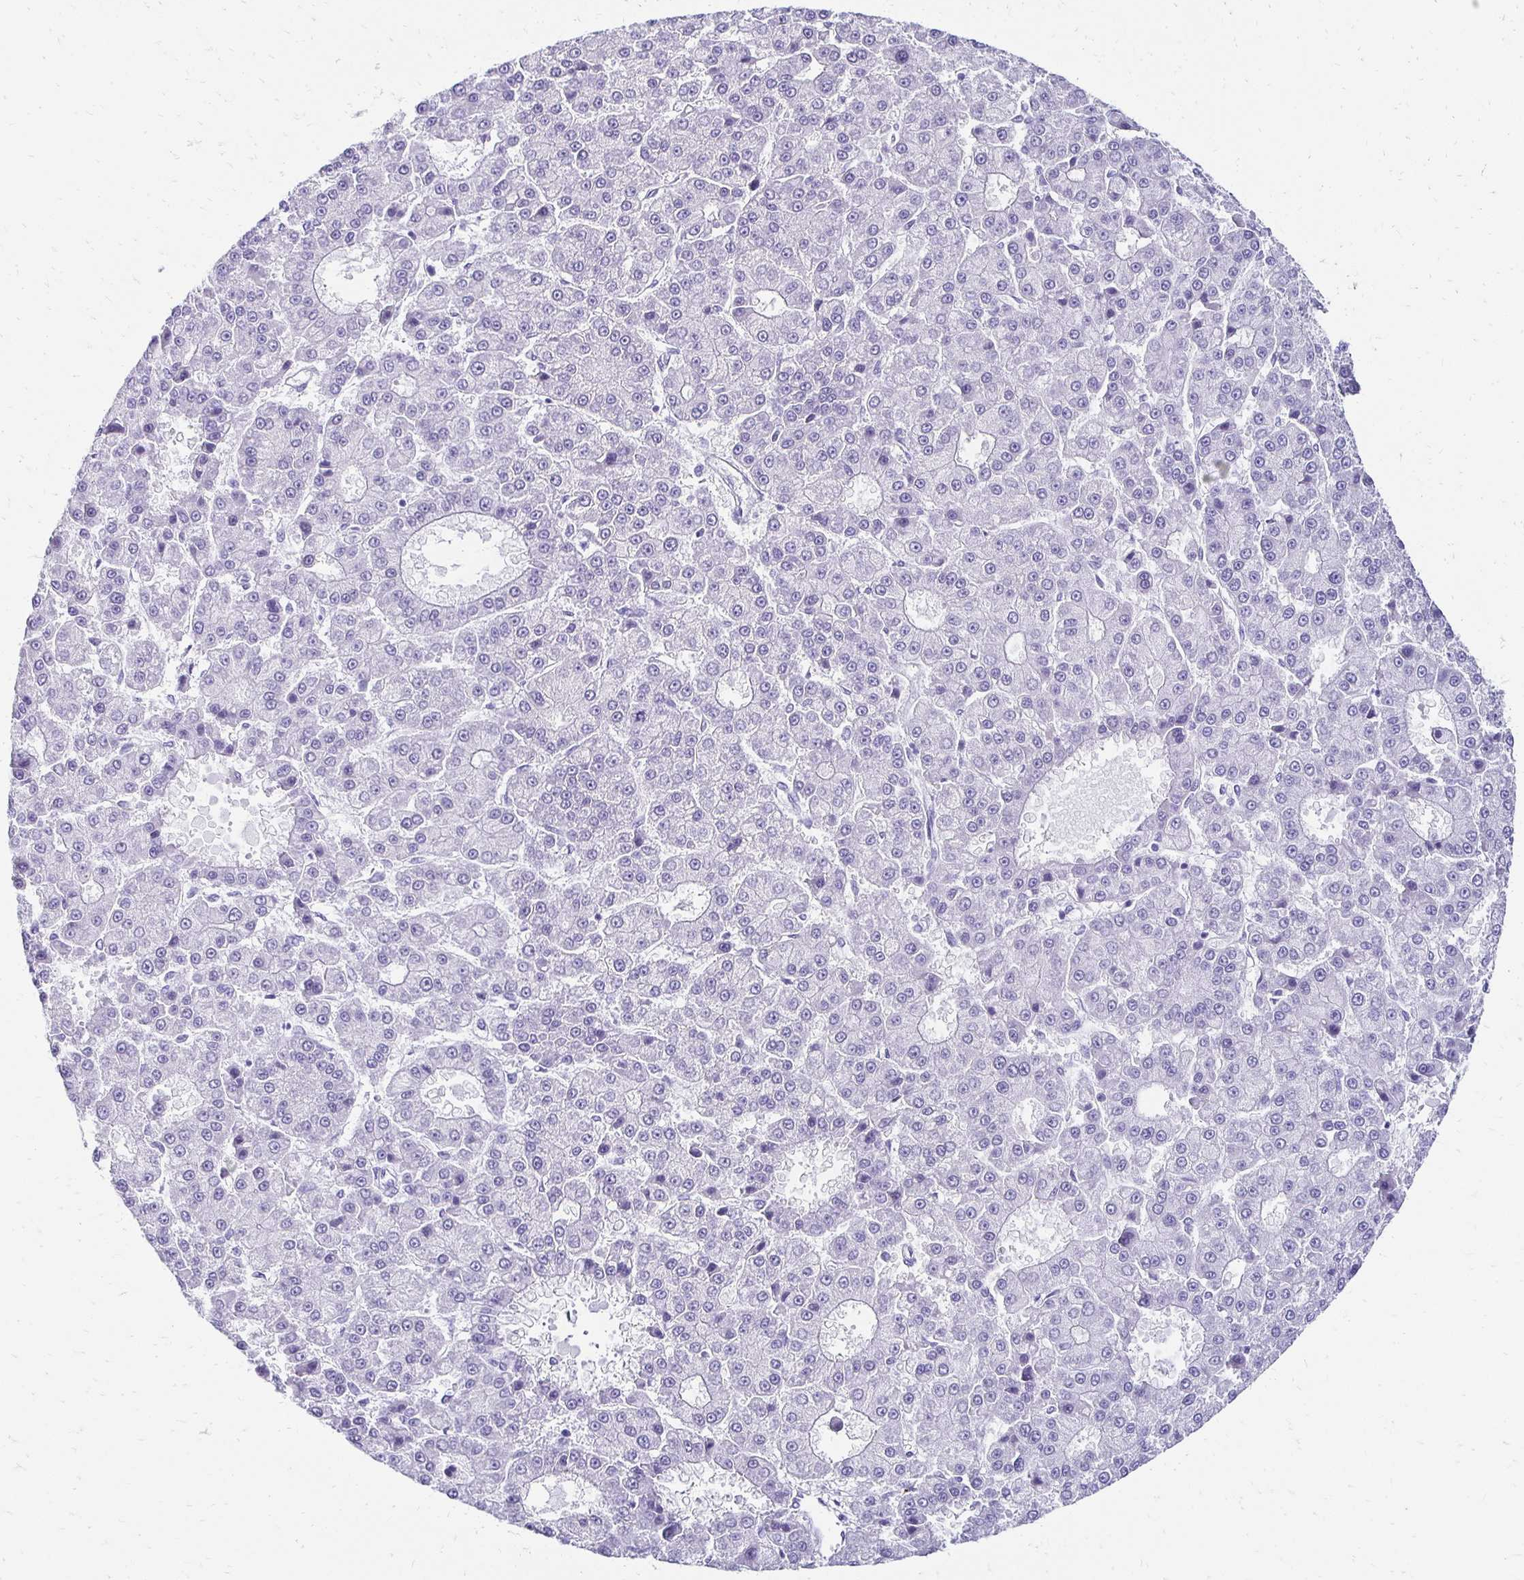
{"staining": {"intensity": "negative", "quantity": "none", "location": "none"}, "tissue": "liver cancer", "cell_type": "Tumor cells", "image_type": "cancer", "snomed": [{"axis": "morphology", "description": "Carcinoma, Hepatocellular, NOS"}, {"axis": "topography", "description": "Liver"}], "caption": "Immunohistochemical staining of liver cancer (hepatocellular carcinoma) exhibits no significant expression in tumor cells.", "gene": "TMEM54", "patient": {"sex": "male", "age": 70}}